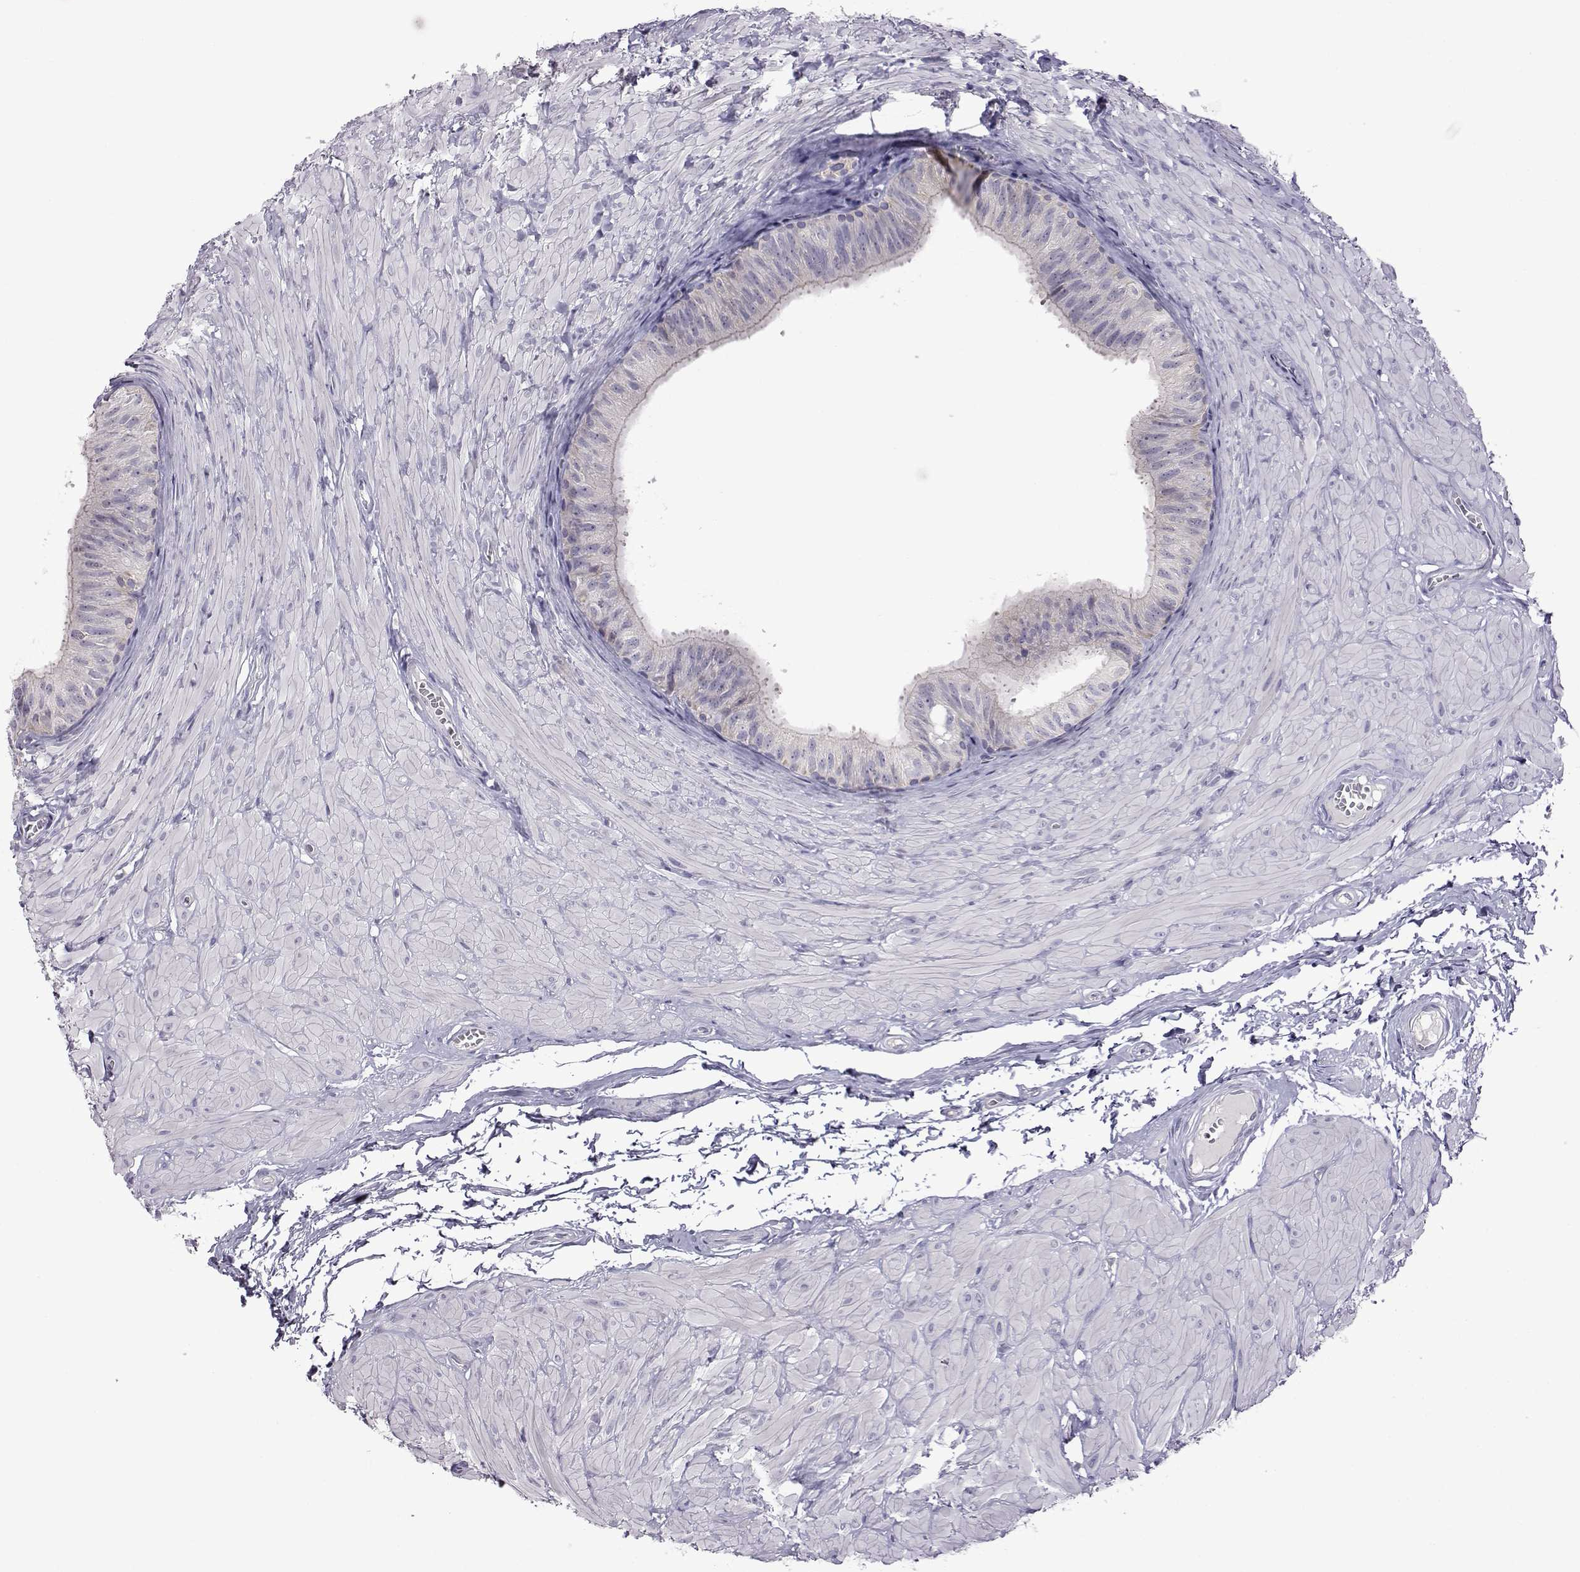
{"staining": {"intensity": "negative", "quantity": "none", "location": "none"}, "tissue": "epididymis", "cell_type": "Glandular cells", "image_type": "normal", "snomed": [{"axis": "morphology", "description": "Normal tissue, NOS"}, {"axis": "topography", "description": "Epididymis"}, {"axis": "topography", "description": "Vas deferens"}], "caption": "Immunohistochemistry histopathology image of normal epididymis: epididymis stained with DAB exhibits no significant protein expression in glandular cells.", "gene": "VGF", "patient": {"sex": "male", "age": 23}}